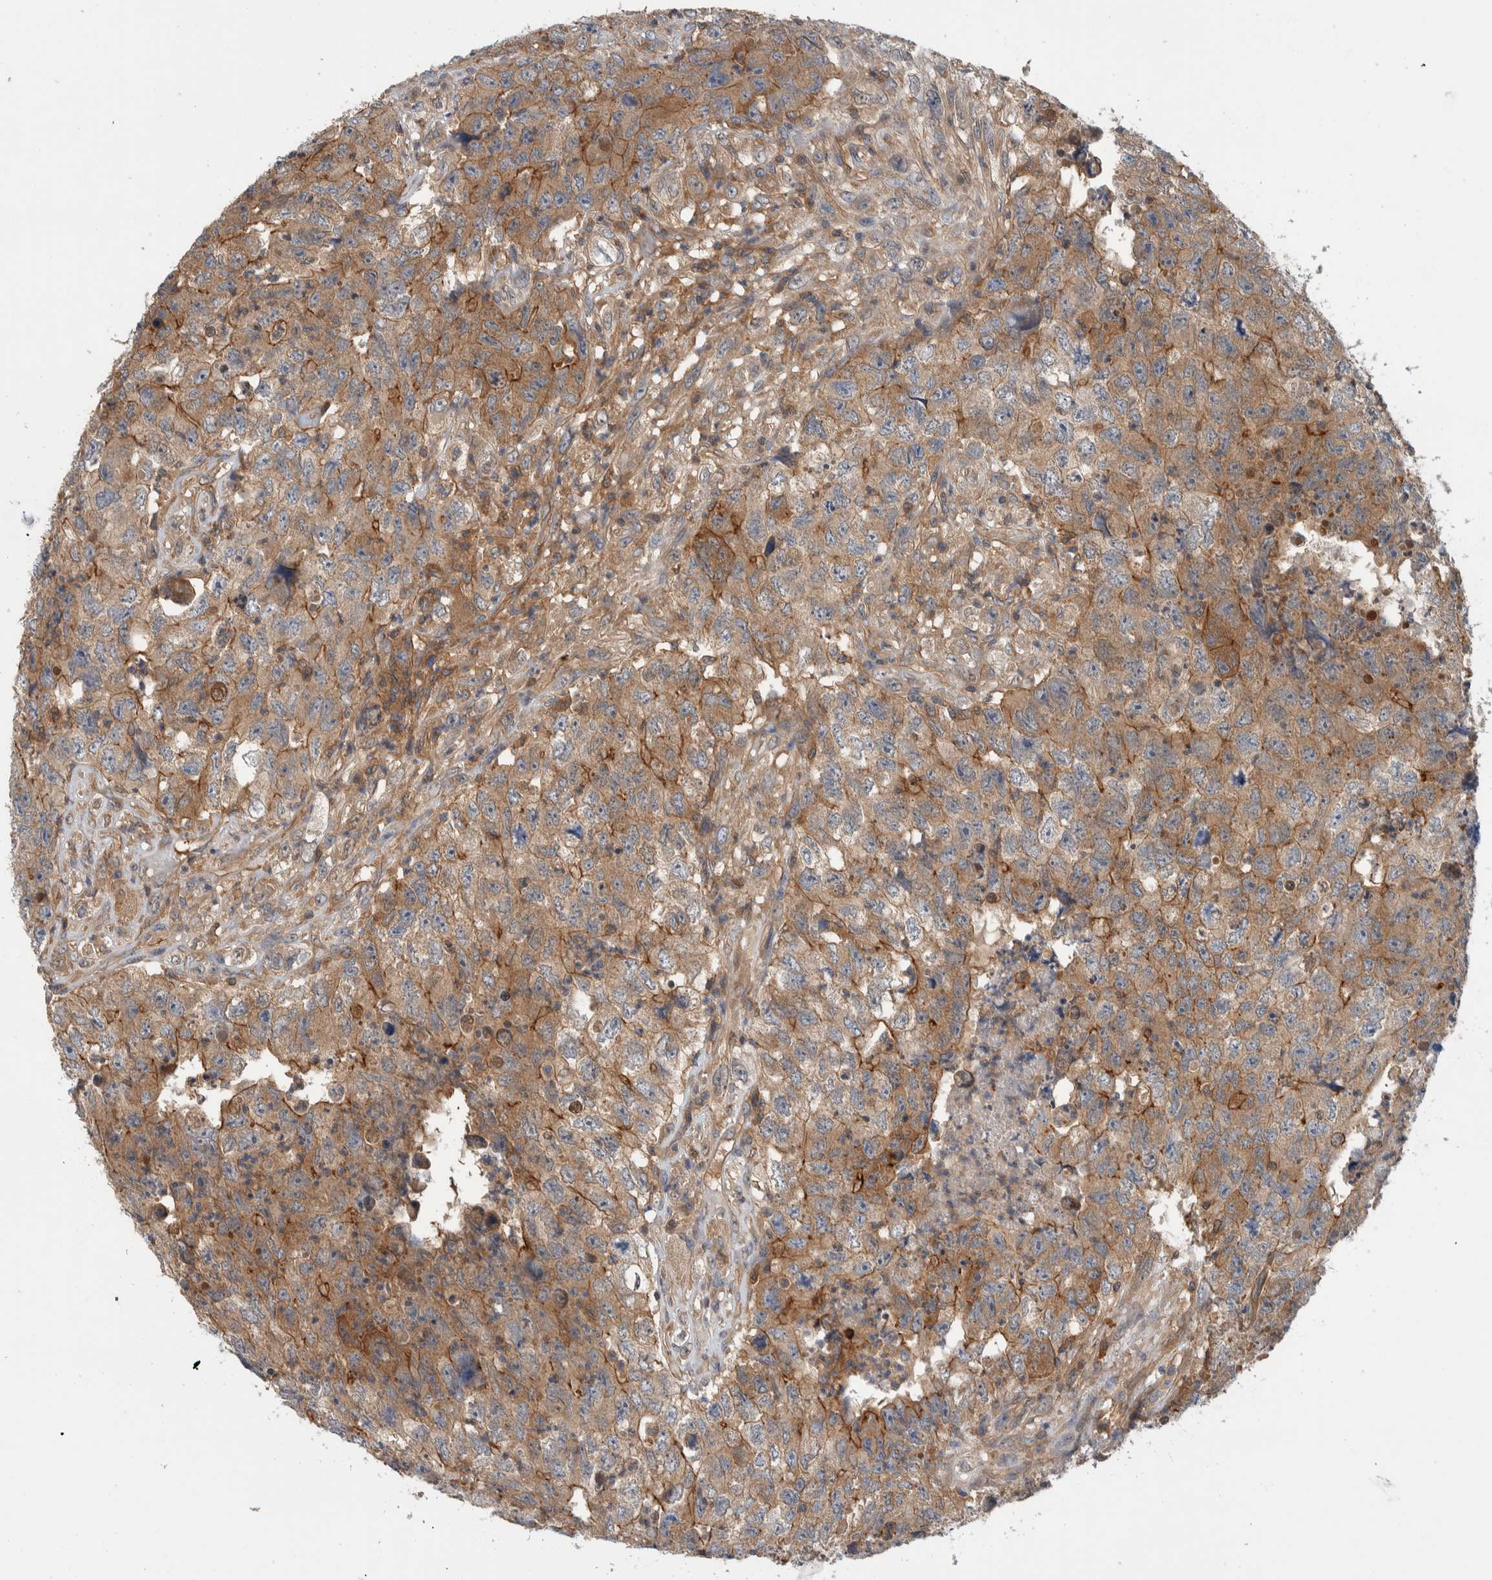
{"staining": {"intensity": "moderate", "quantity": ">75%", "location": "cytoplasmic/membranous"}, "tissue": "testis cancer", "cell_type": "Tumor cells", "image_type": "cancer", "snomed": [{"axis": "morphology", "description": "Carcinoma, Embryonal, NOS"}, {"axis": "topography", "description": "Testis"}], "caption": "There is medium levels of moderate cytoplasmic/membranous expression in tumor cells of embryonal carcinoma (testis), as demonstrated by immunohistochemical staining (brown color).", "gene": "MPRIP", "patient": {"sex": "male", "age": 32}}